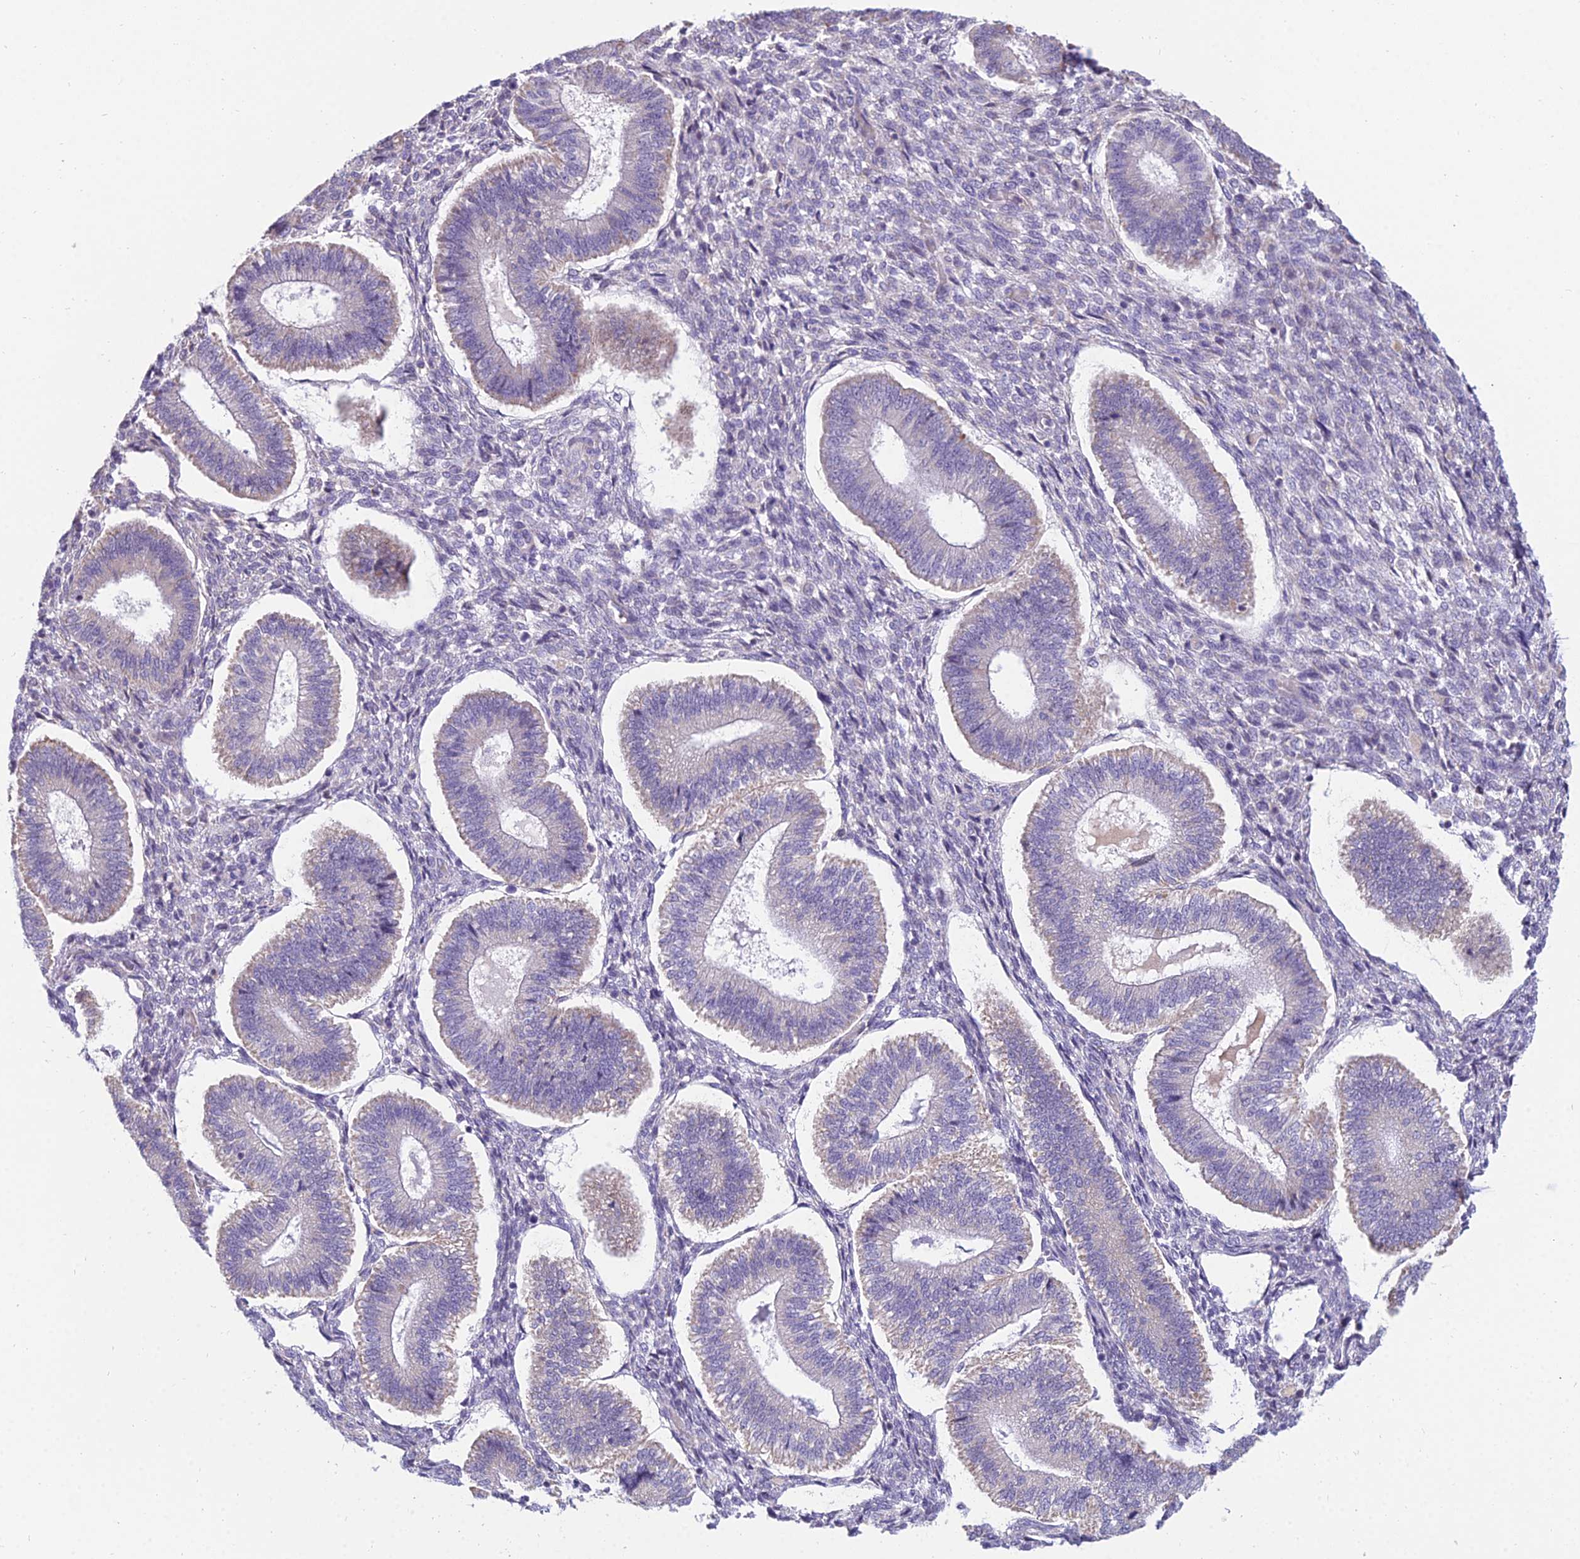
{"staining": {"intensity": "negative", "quantity": "none", "location": "none"}, "tissue": "endometrium", "cell_type": "Cells in endometrial stroma", "image_type": "normal", "snomed": [{"axis": "morphology", "description": "Normal tissue, NOS"}, {"axis": "topography", "description": "Endometrium"}], "caption": "DAB immunohistochemical staining of benign human endometrium shows no significant positivity in cells in endometrial stroma.", "gene": "CFAP206", "patient": {"sex": "female", "age": 25}}